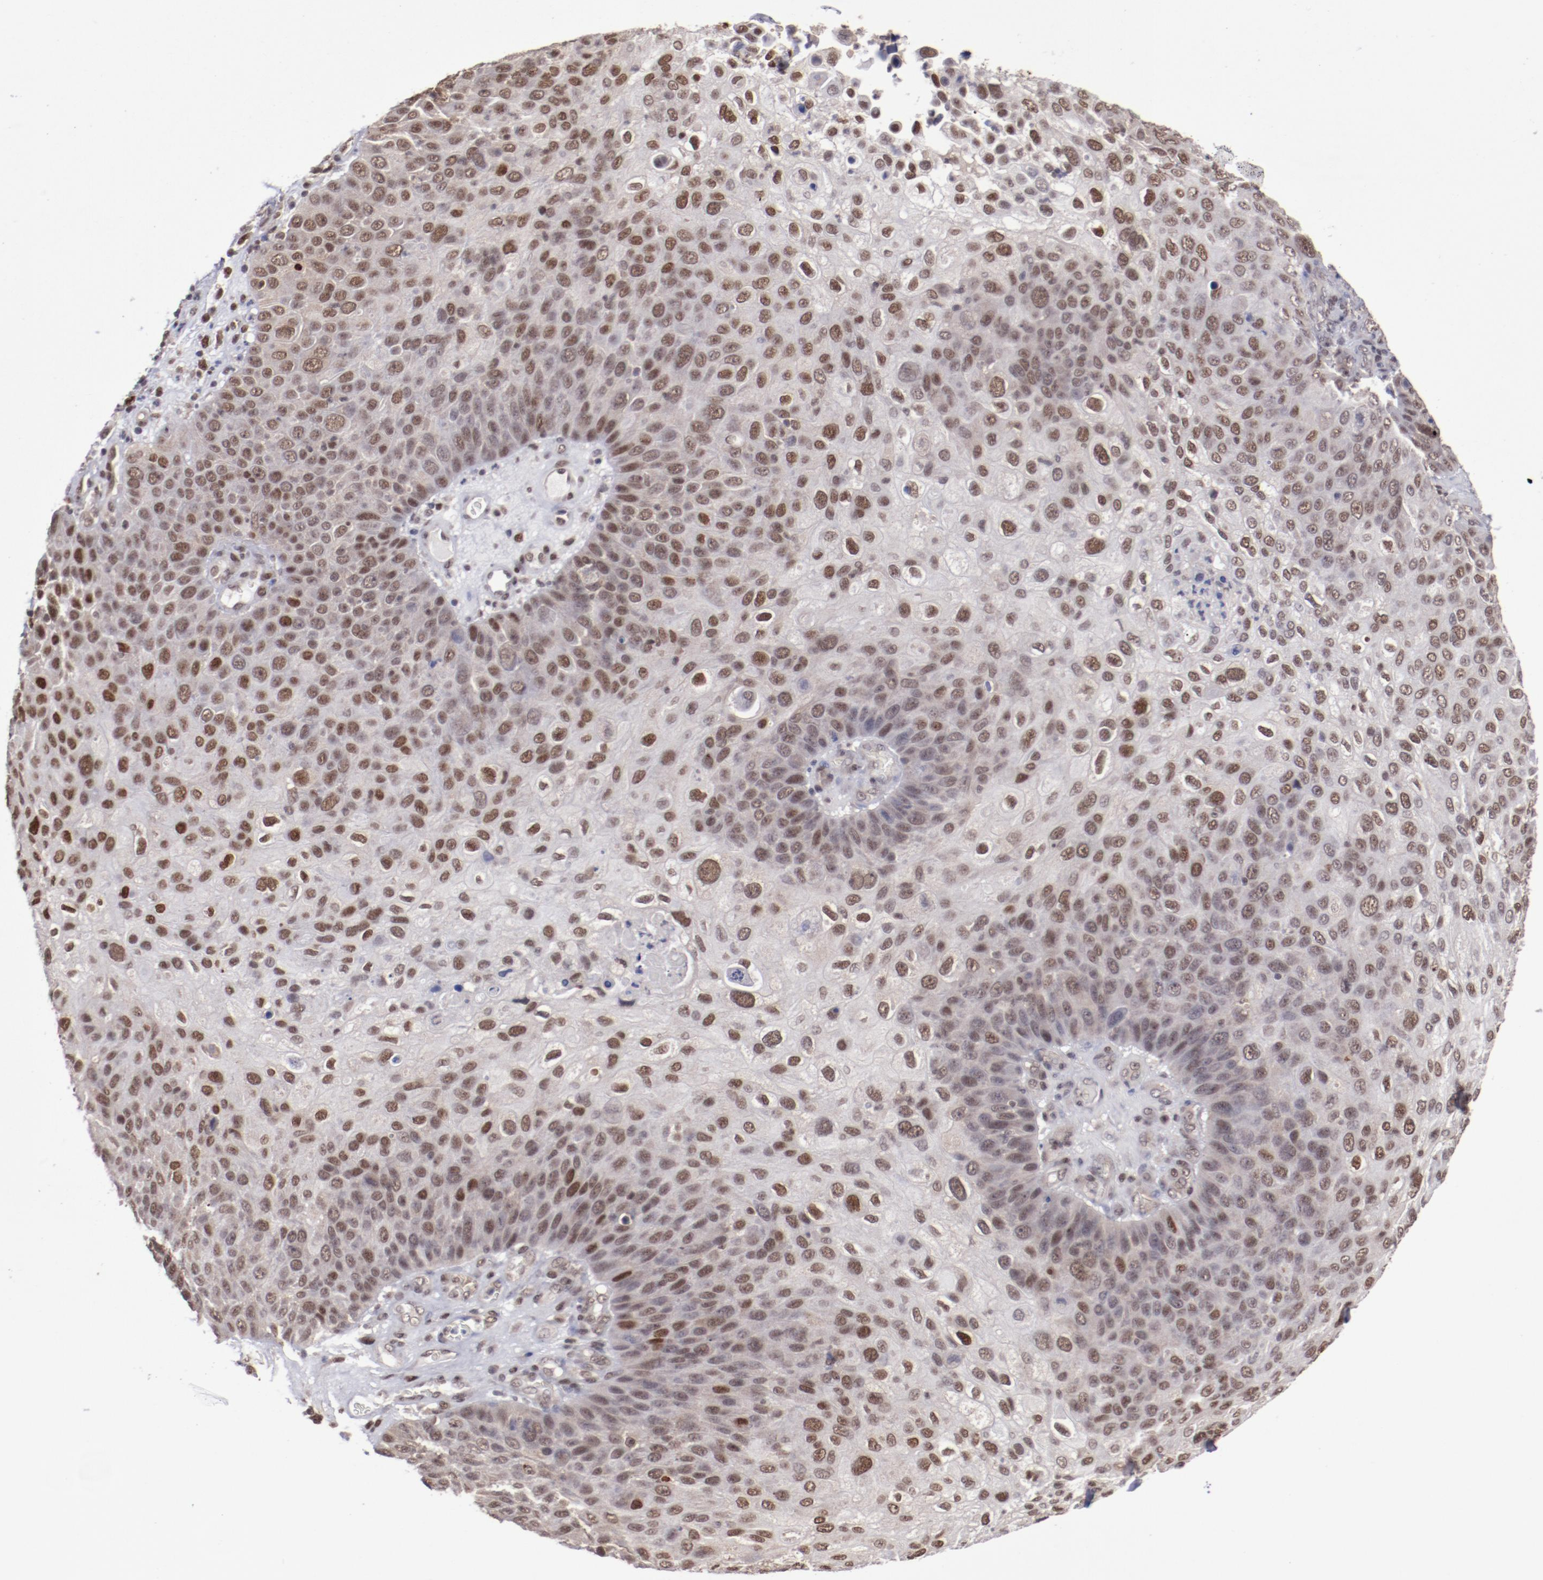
{"staining": {"intensity": "moderate", "quantity": ">75%", "location": "cytoplasmic/membranous,nuclear"}, "tissue": "skin cancer", "cell_type": "Tumor cells", "image_type": "cancer", "snomed": [{"axis": "morphology", "description": "Squamous cell carcinoma, NOS"}, {"axis": "topography", "description": "Skin"}], "caption": "This image displays squamous cell carcinoma (skin) stained with immunohistochemistry to label a protein in brown. The cytoplasmic/membranous and nuclear of tumor cells show moderate positivity for the protein. Nuclei are counter-stained blue.", "gene": "ARNT", "patient": {"sex": "male", "age": 87}}